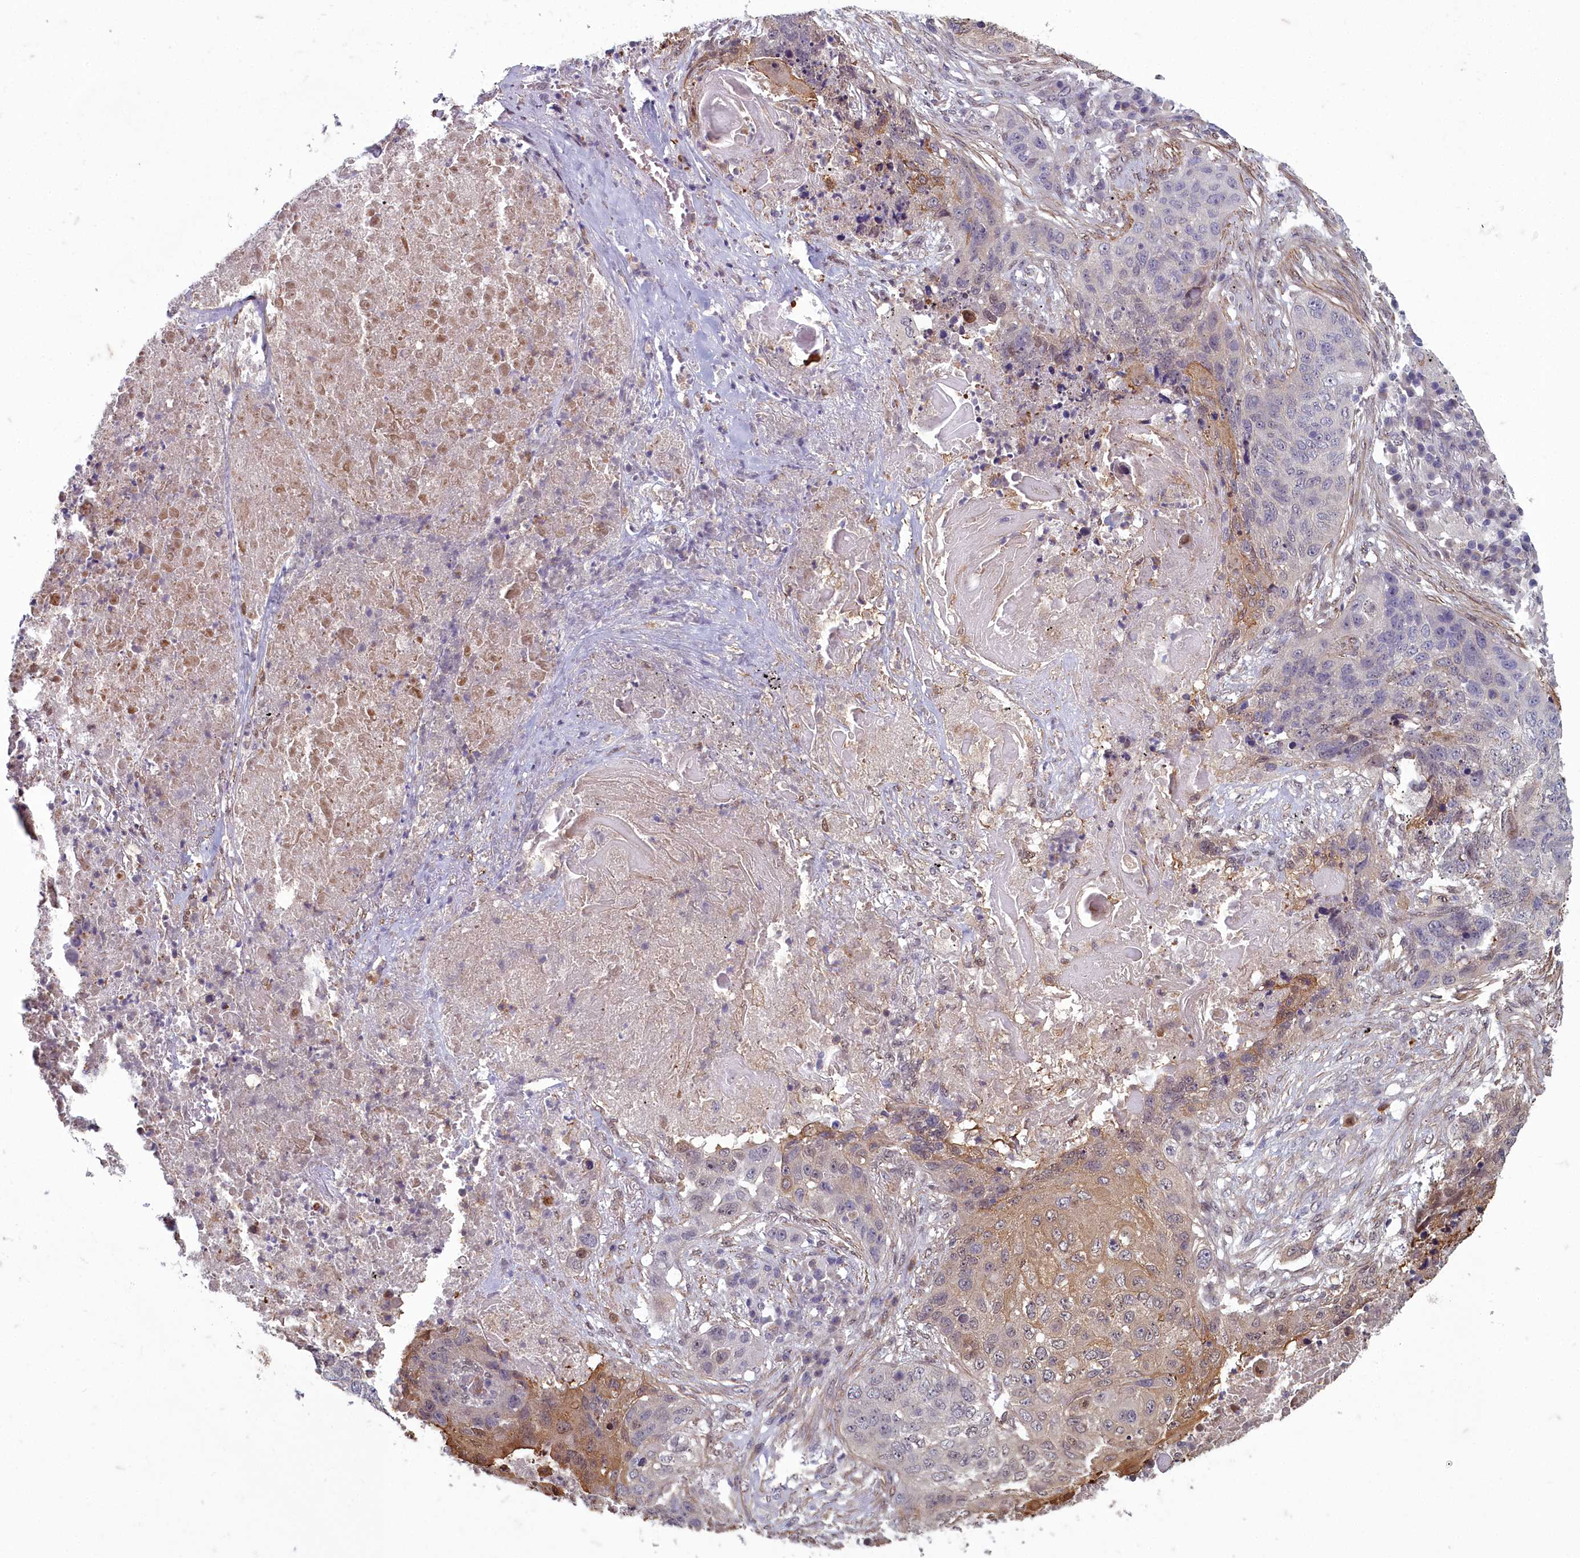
{"staining": {"intensity": "moderate", "quantity": "<25%", "location": "cytoplasmic/membranous"}, "tissue": "lung cancer", "cell_type": "Tumor cells", "image_type": "cancer", "snomed": [{"axis": "morphology", "description": "Squamous cell carcinoma, NOS"}, {"axis": "topography", "description": "Lung"}], "caption": "Immunohistochemical staining of human lung cancer (squamous cell carcinoma) displays low levels of moderate cytoplasmic/membranous expression in about <25% of tumor cells.", "gene": "ZNF626", "patient": {"sex": "female", "age": 63}}